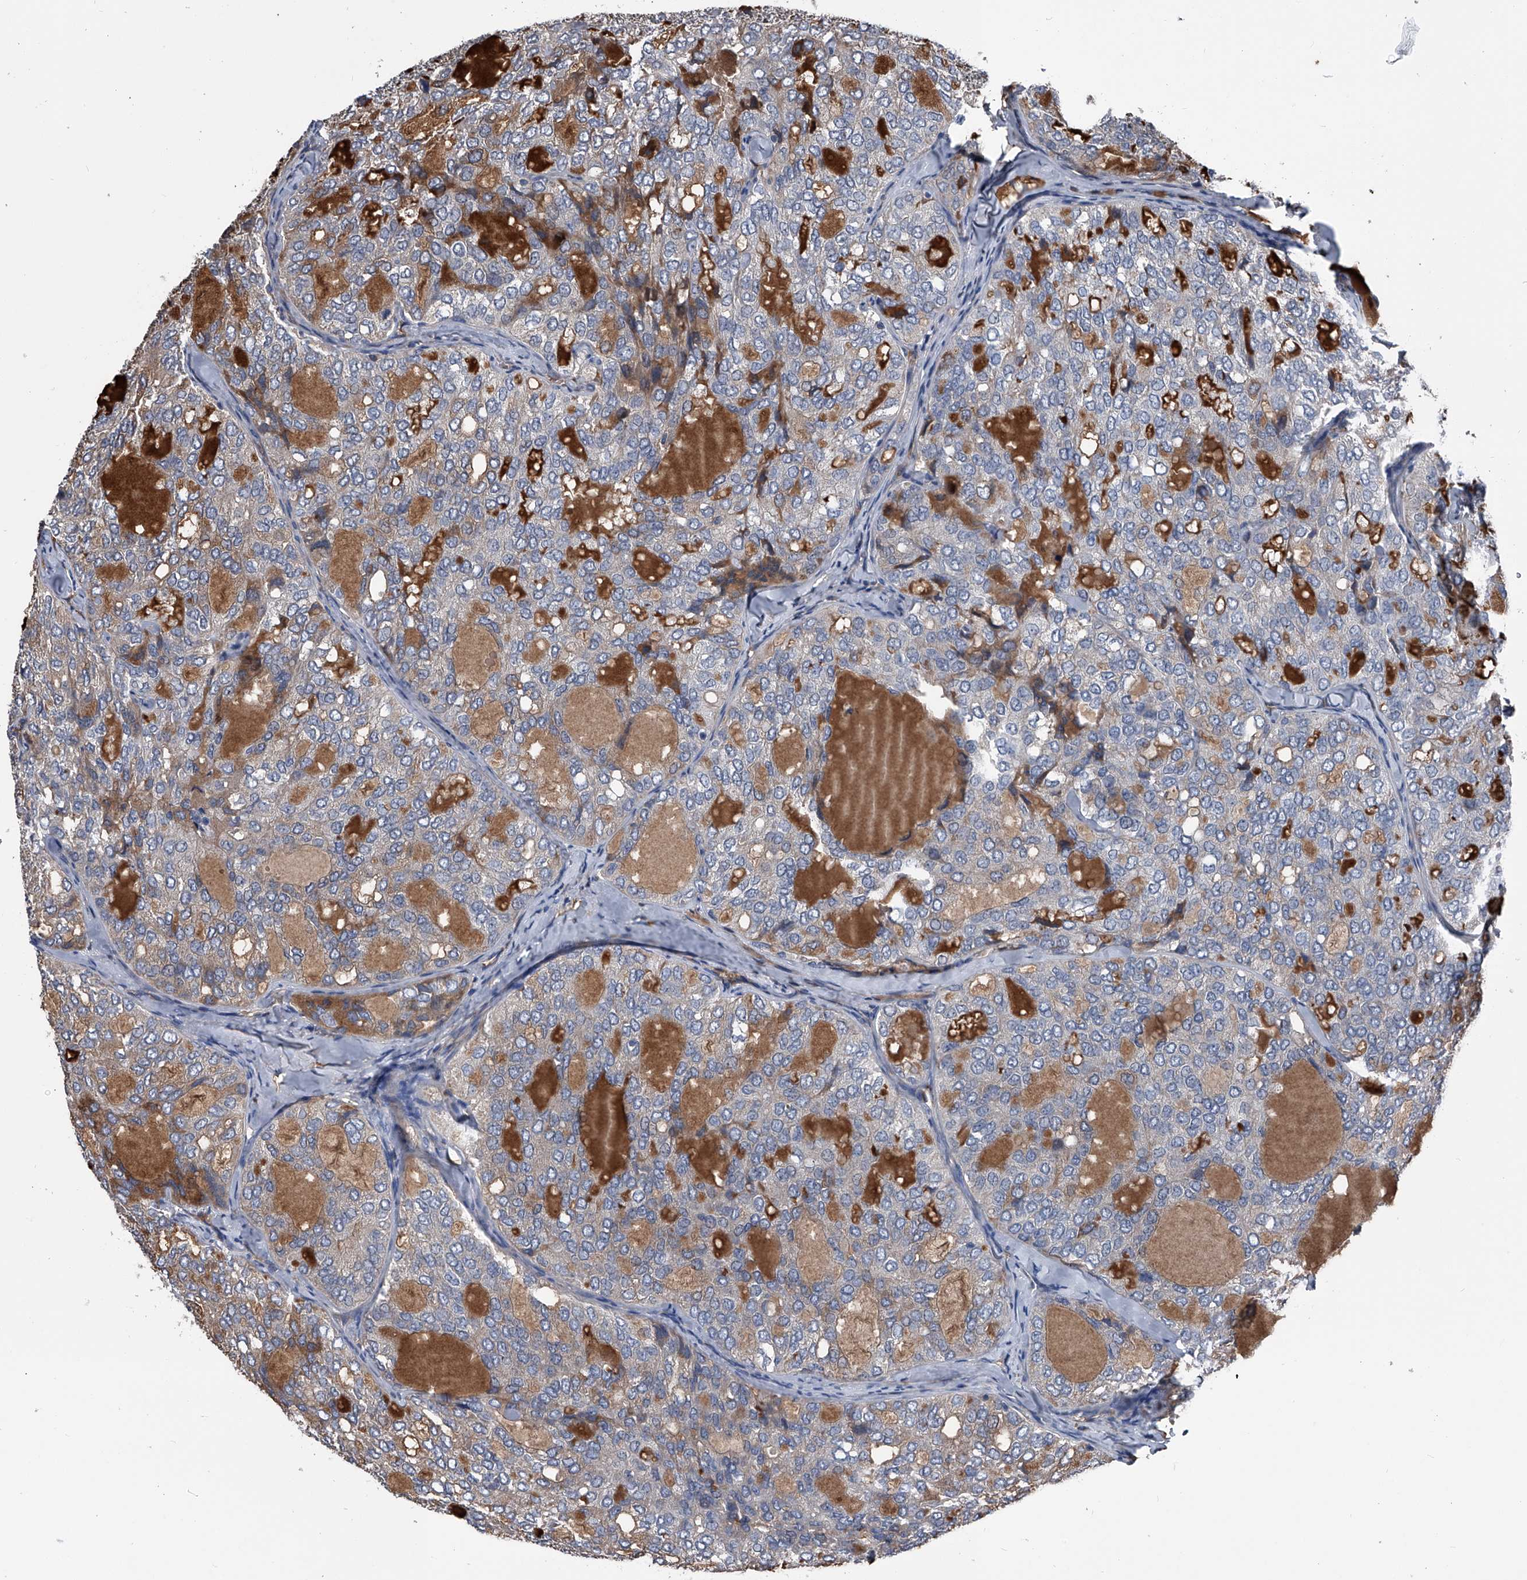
{"staining": {"intensity": "weak", "quantity": "25%-75%", "location": "cytoplasmic/membranous"}, "tissue": "thyroid cancer", "cell_type": "Tumor cells", "image_type": "cancer", "snomed": [{"axis": "morphology", "description": "Follicular adenoma carcinoma, NOS"}, {"axis": "topography", "description": "Thyroid gland"}], "caption": "The photomicrograph demonstrates staining of follicular adenoma carcinoma (thyroid), revealing weak cytoplasmic/membranous protein expression (brown color) within tumor cells. (DAB = brown stain, brightfield microscopy at high magnification).", "gene": "KIF13A", "patient": {"sex": "male", "age": 75}}